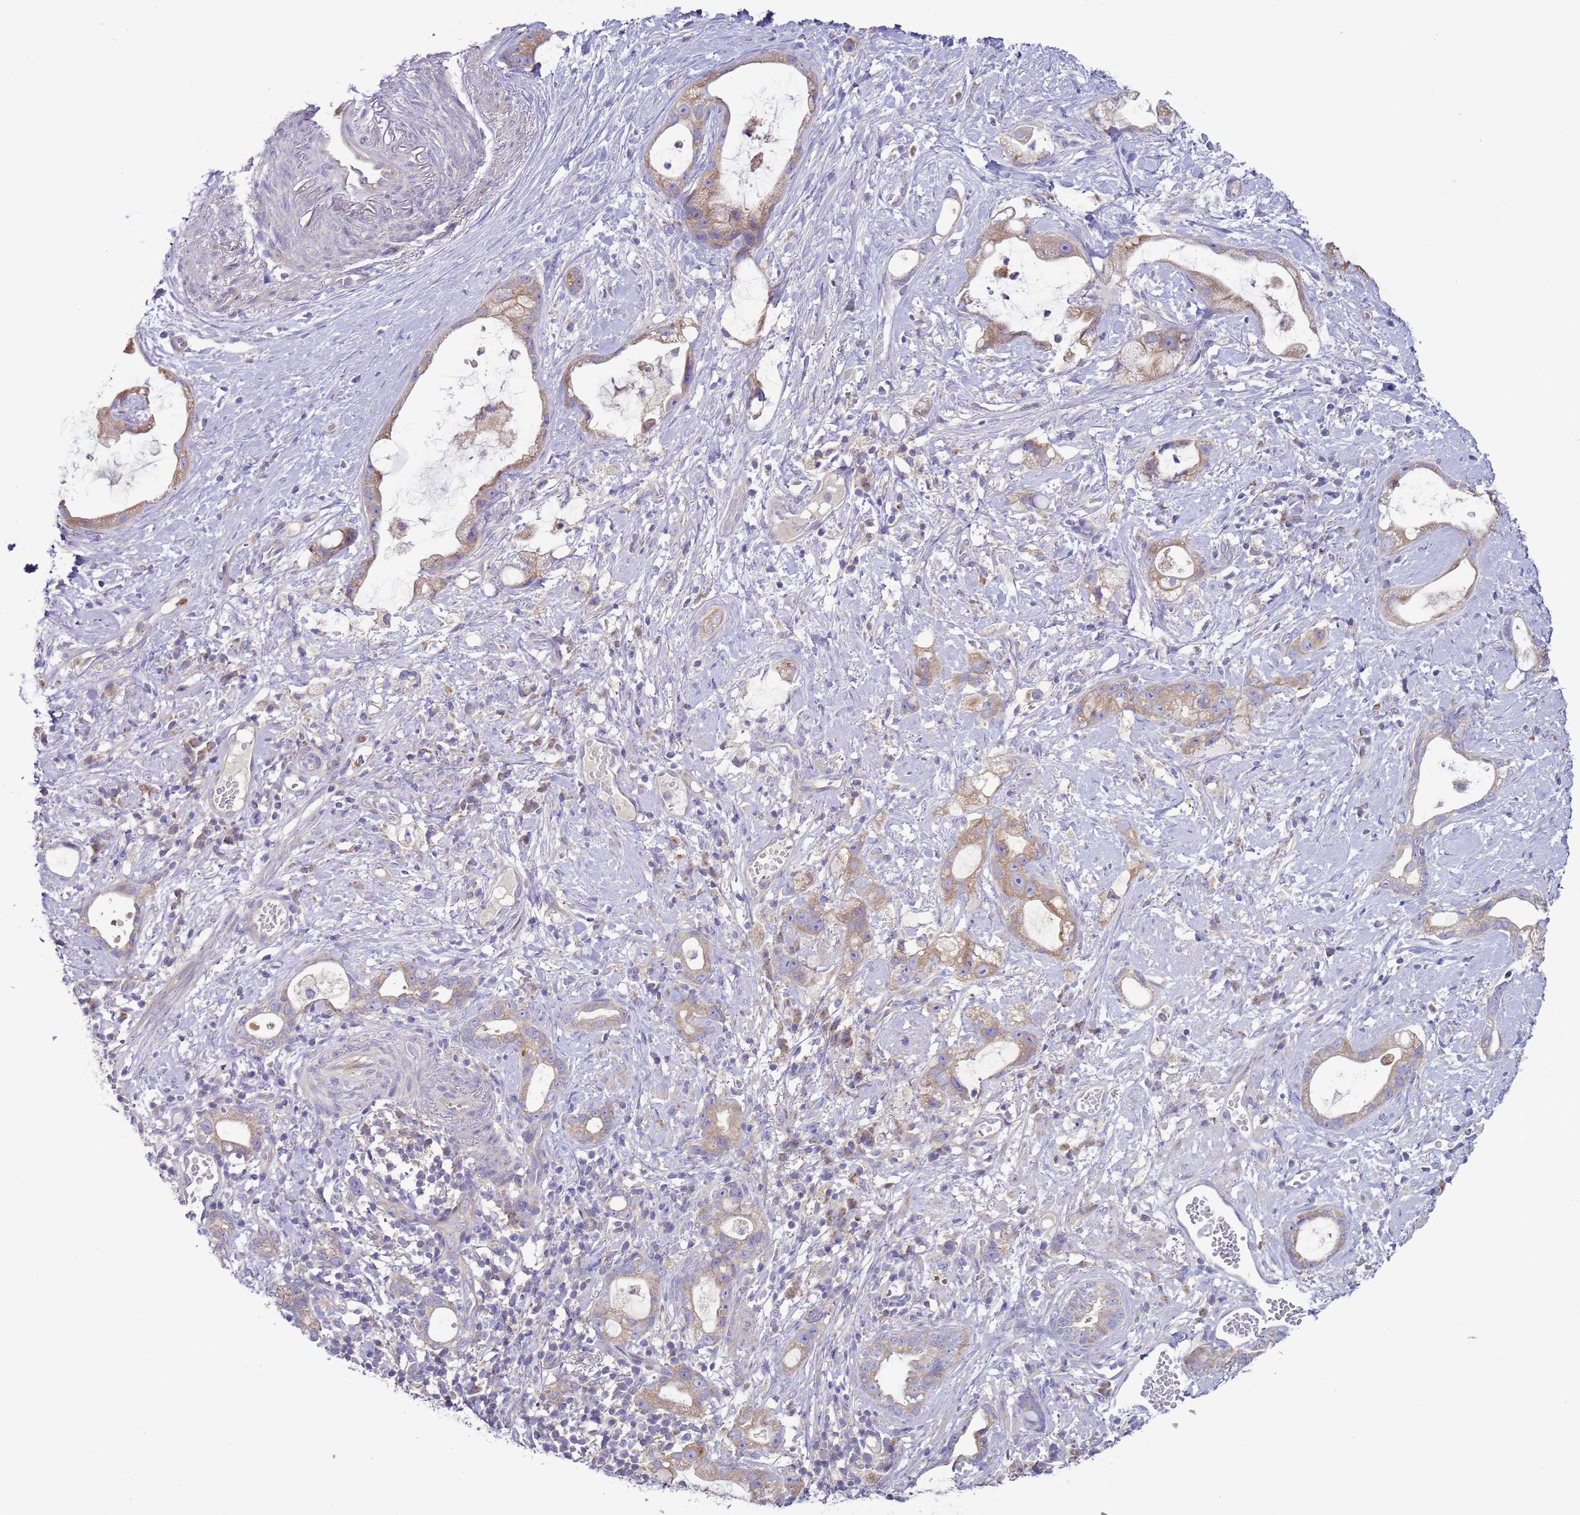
{"staining": {"intensity": "moderate", "quantity": ">75%", "location": "cytoplasmic/membranous"}, "tissue": "stomach cancer", "cell_type": "Tumor cells", "image_type": "cancer", "snomed": [{"axis": "morphology", "description": "Adenocarcinoma, NOS"}, {"axis": "topography", "description": "Stomach"}], "caption": "Brown immunohistochemical staining in stomach adenocarcinoma reveals moderate cytoplasmic/membranous staining in approximately >75% of tumor cells. Immunohistochemistry stains the protein of interest in brown and the nuclei are stained blue.", "gene": "UQCRQ", "patient": {"sex": "male", "age": 55}}